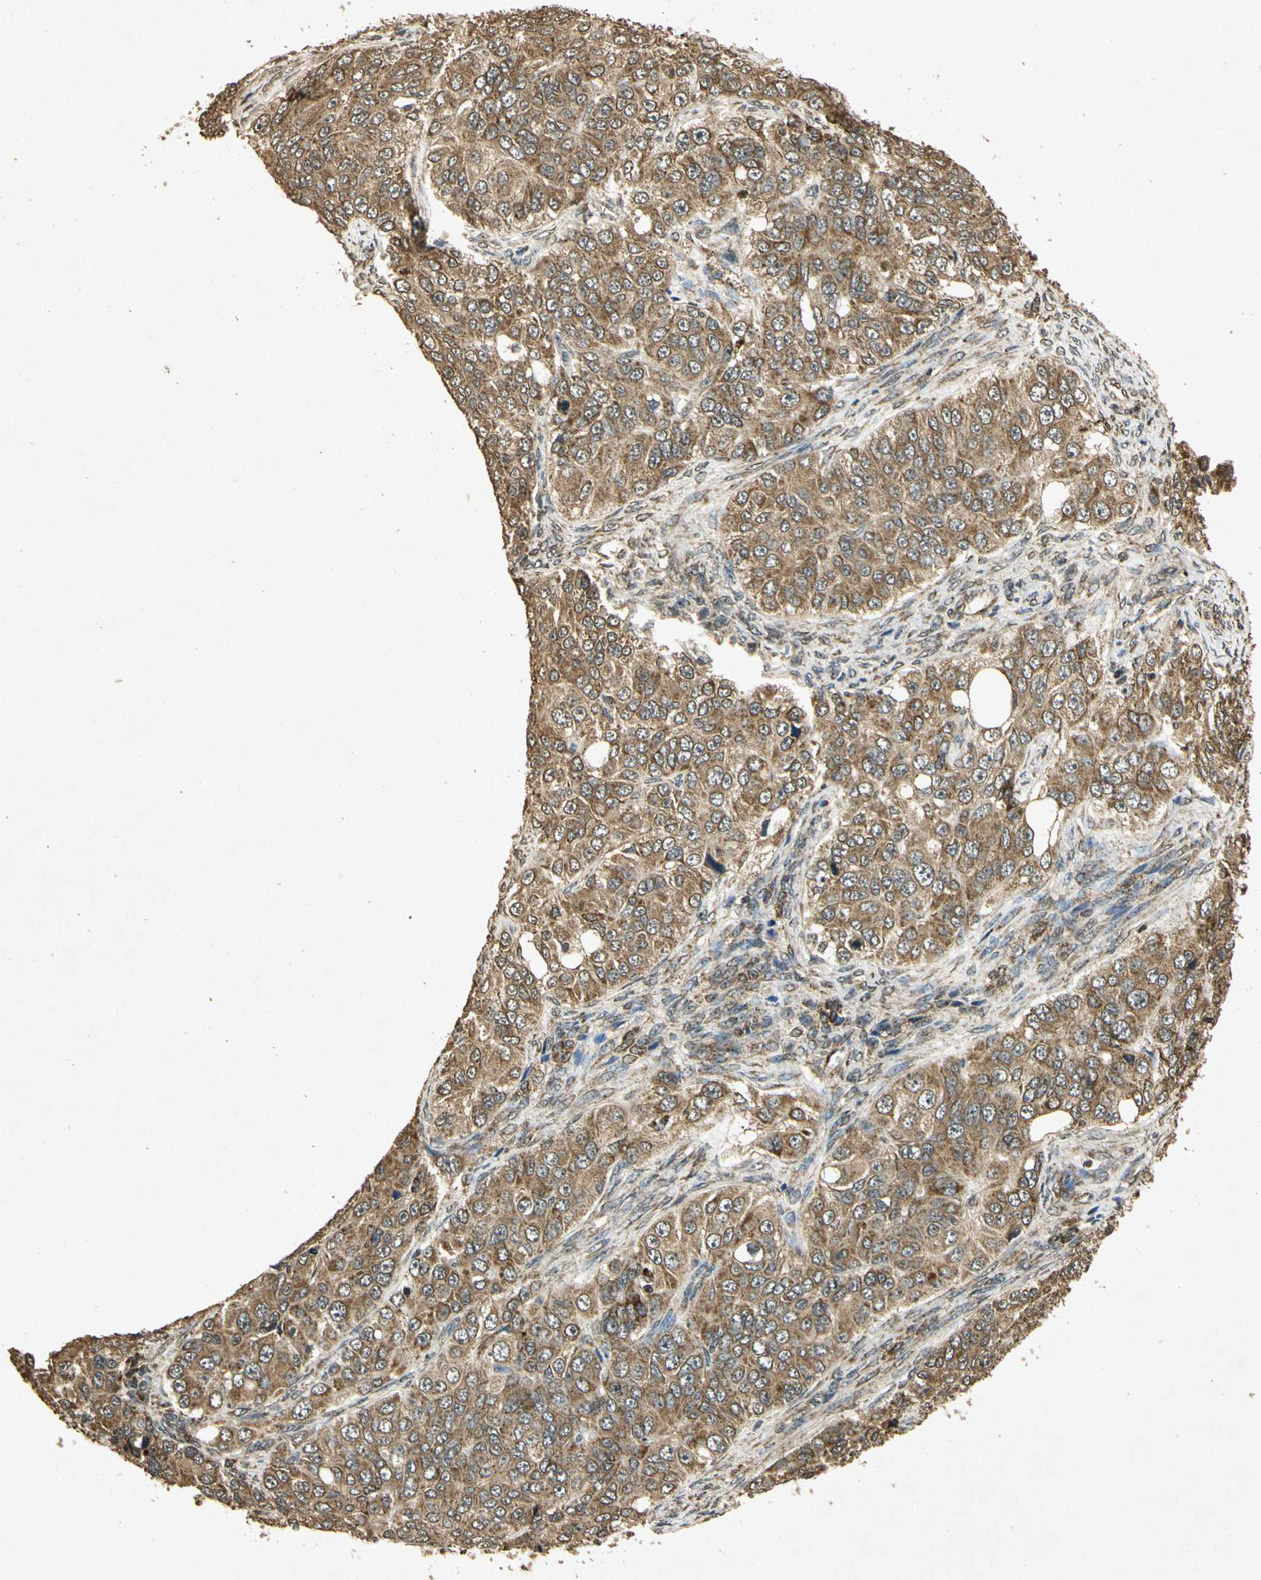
{"staining": {"intensity": "moderate", "quantity": ">75%", "location": "cytoplasmic/membranous"}, "tissue": "ovarian cancer", "cell_type": "Tumor cells", "image_type": "cancer", "snomed": [{"axis": "morphology", "description": "Carcinoma, endometroid"}, {"axis": "topography", "description": "Ovary"}], "caption": "A micrograph showing moderate cytoplasmic/membranous expression in approximately >75% of tumor cells in endometroid carcinoma (ovarian), as visualized by brown immunohistochemical staining.", "gene": "PRDX3", "patient": {"sex": "female", "age": 51}}